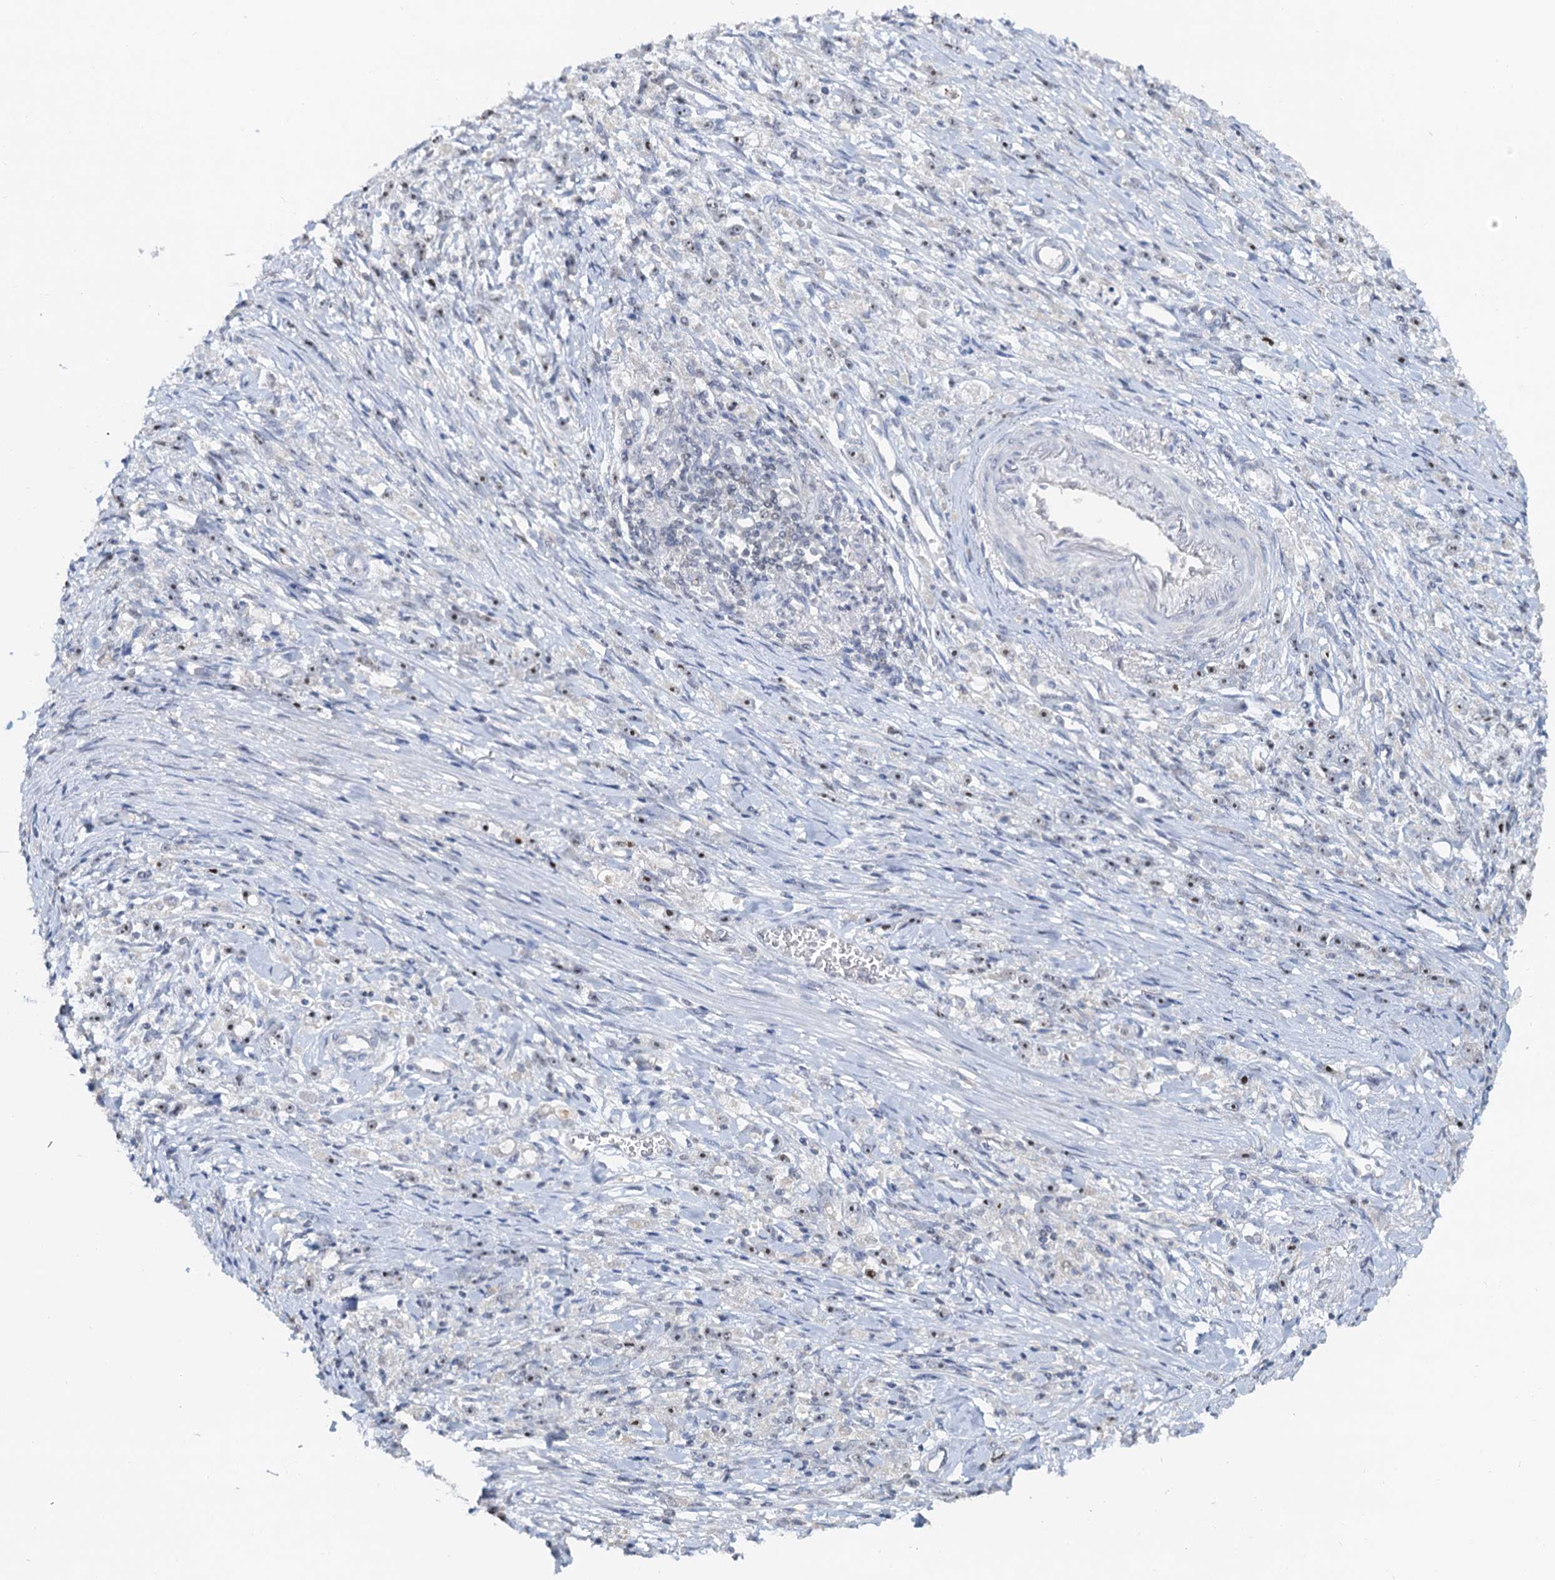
{"staining": {"intensity": "moderate", "quantity": "25%-75%", "location": "nuclear"}, "tissue": "stomach cancer", "cell_type": "Tumor cells", "image_type": "cancer", "snomed": [{"axis": "morphology", "description": "Adenocarcinoma, NOS"}, {"axis": "topography", "description": "Stomach"}], "caption": "Immunohistochemistry (IHC) (DAB) staining of stomach cancer (adenocarcinoma) demonstrates moderate nuclear protein expression in approximately 25%-75% of tumor cells.", "gene": "NOP2", "patient": {"sex": "female", "age": 59}}